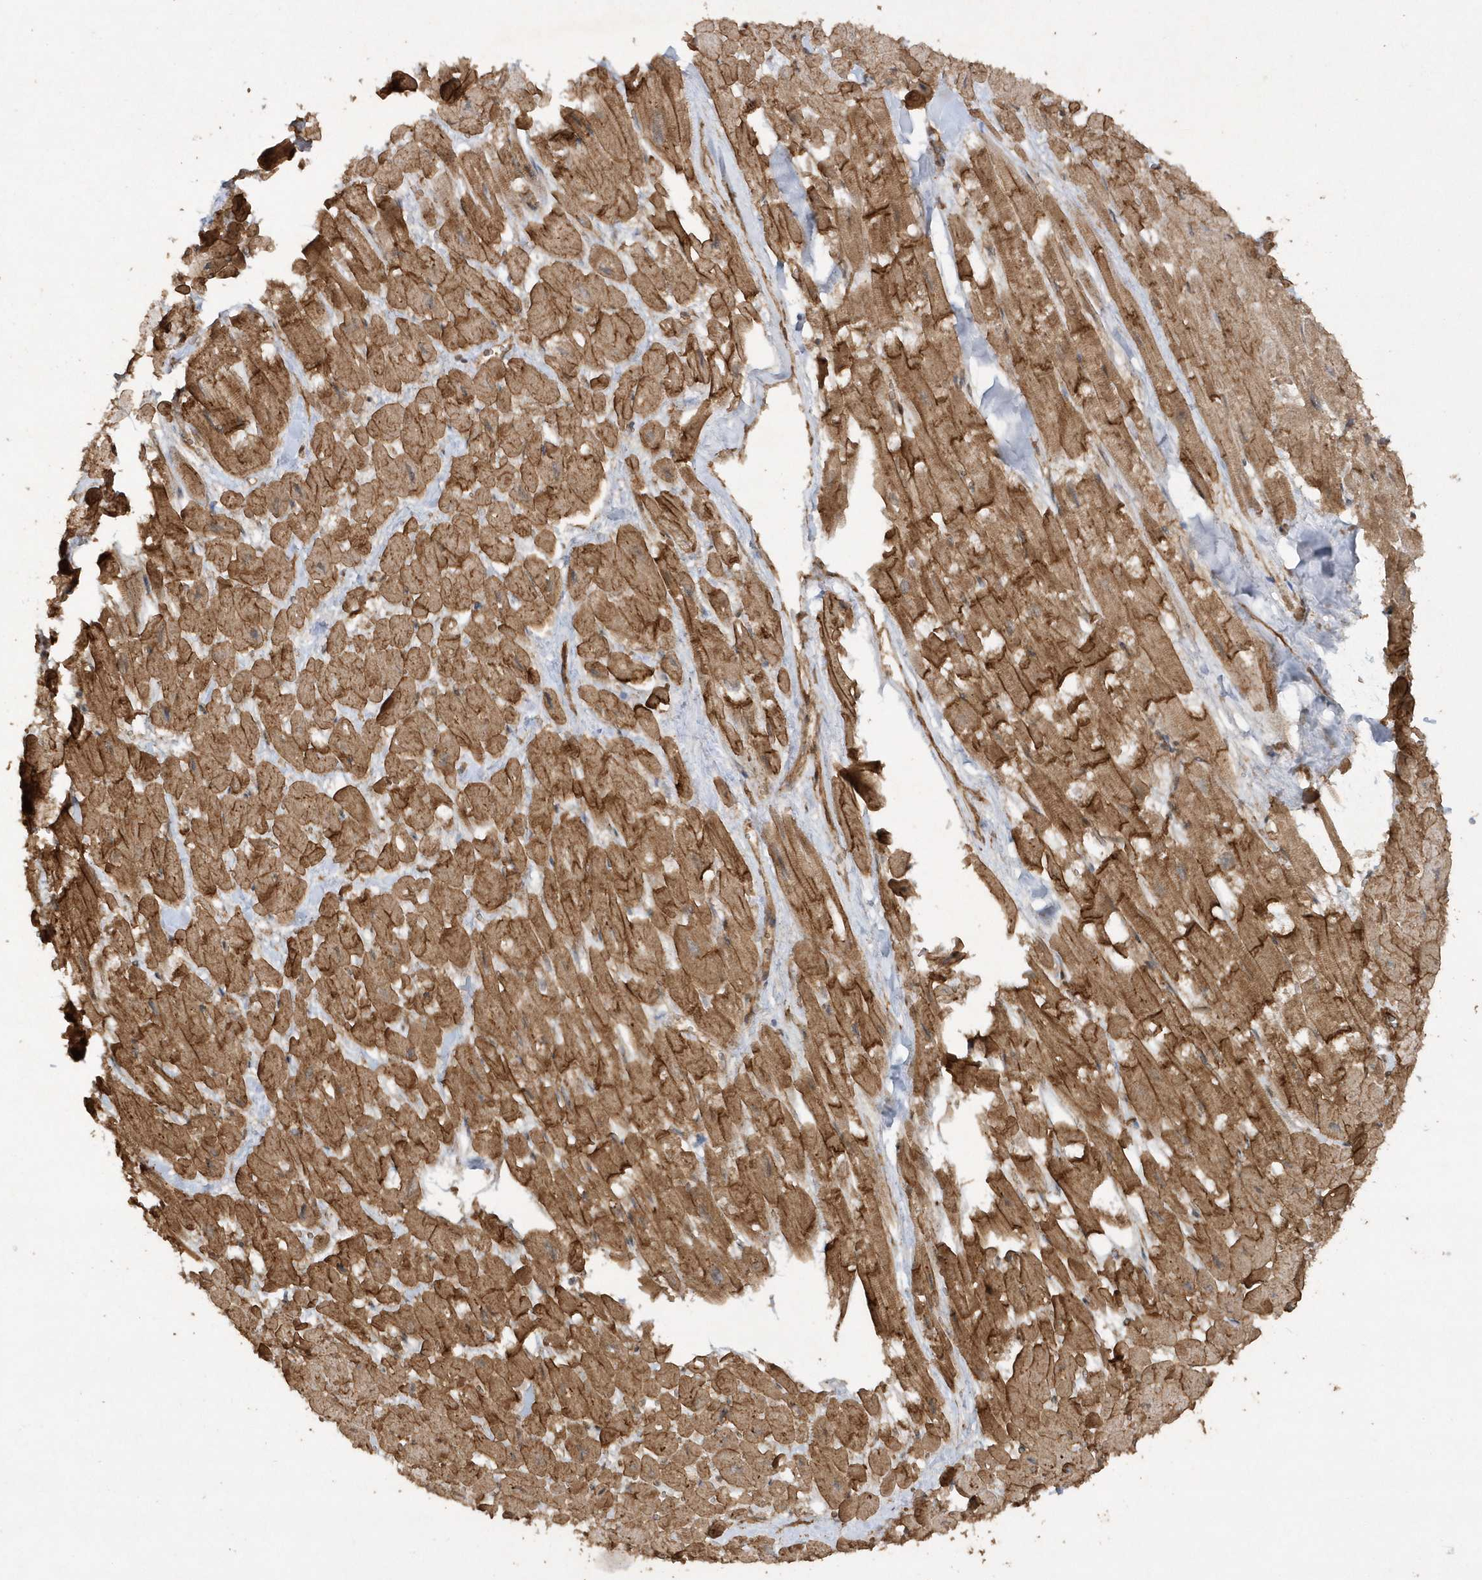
{"staining": {"intensity": "moderate", "quantity": ">75%", "location": "cytoplasmic/membranous"}, "tissue": "heart muscle", "cell_type": "Cardiomyocytes", "image_type": "normal", "snomed": [{"axis": "morphology", "description": "Normal tissue, NOS"}, {"axis": "topography", "description": "Heart"}], "caption": "An immunohistochemistry (IHC) micrograph of benign tissue is shown. Protein staining in brown labels moderate cytoplasmic/membranous positivity in heart muscle within cardiomyocytes.", "gene": "AVPI1", "patient": {"sex": "male", "age": 54}}